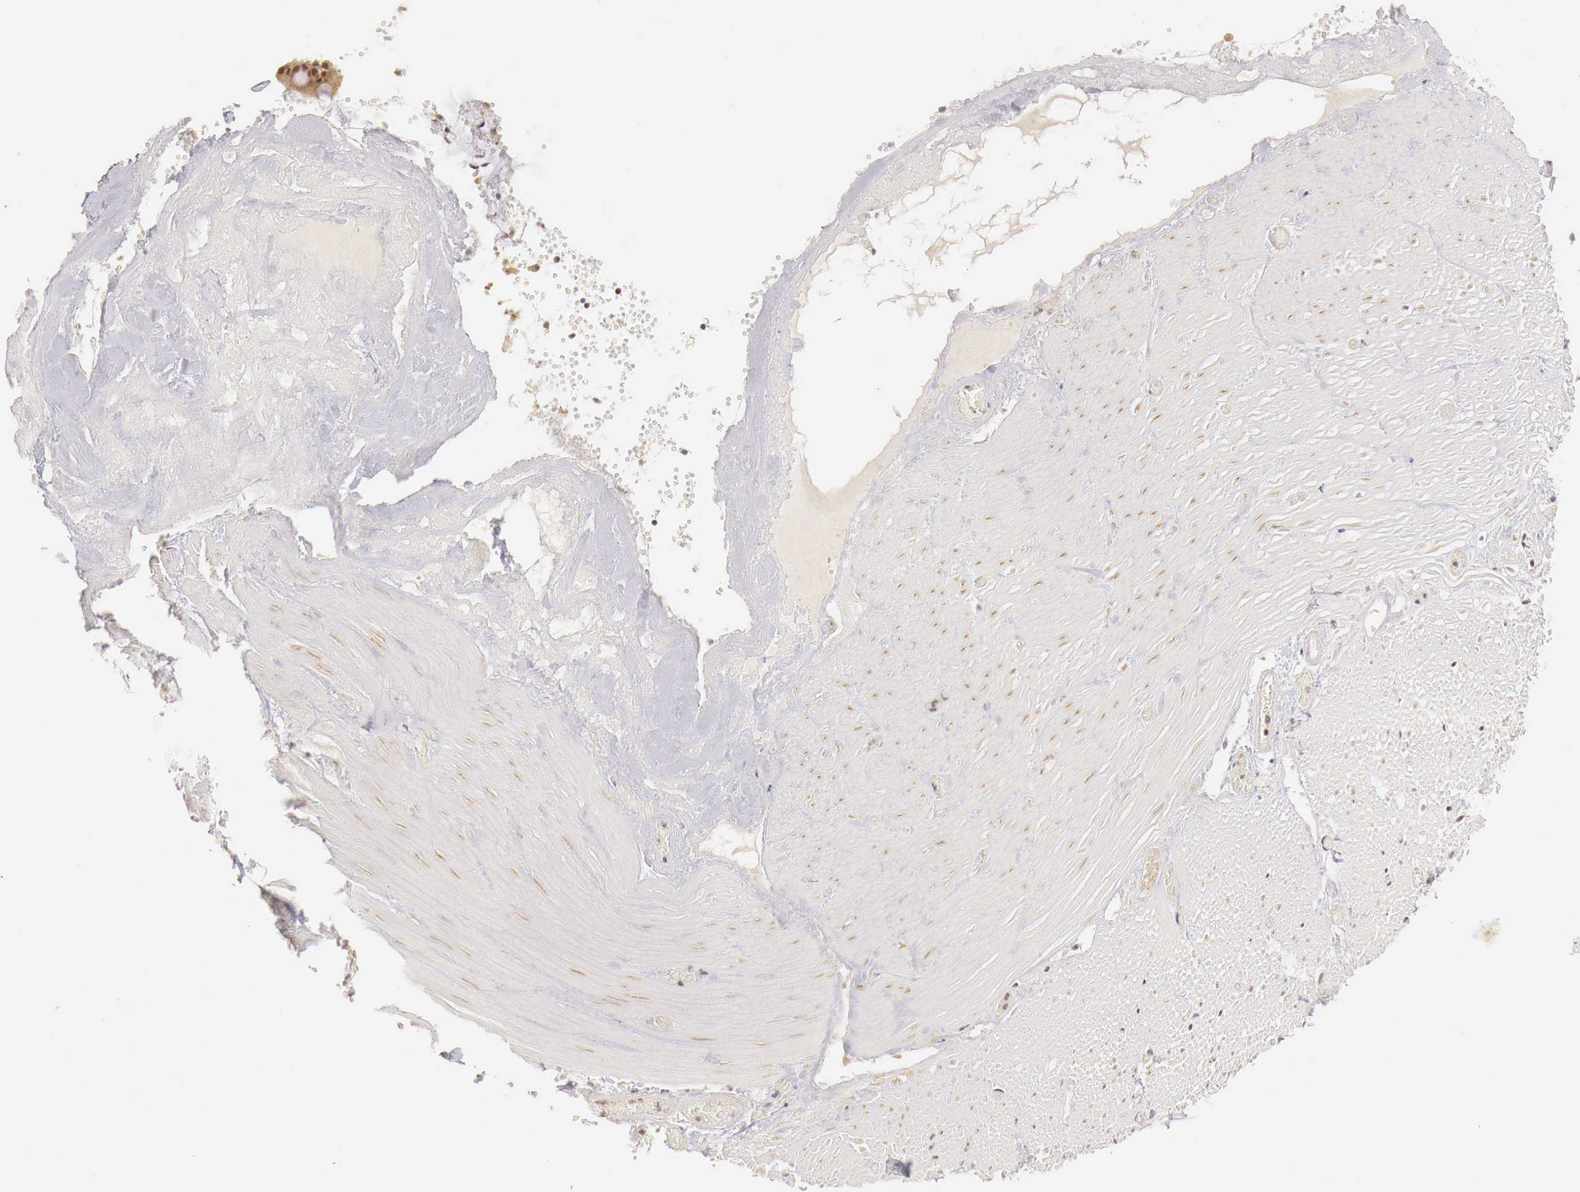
{"staining": {"intensity": "weak", "quantity": ">75%", "location": "nuclear"}, "tissue": "smooth muscle", "cell_type": "Smooth muscle cells", "image_type": "normal", "snomed": [{"axis": "morphology", "description": "Normal tissue, NOS"}, {"axis": "topography", "description": "Duodenum"}], "caption": "Smooth muscle cells exhibit low levels of weak nuclear positivity in approximately >75% of cells in benign human smooth muscle. (Stains: DAB in brown, nuclei in blue, Microscopy: brightfield microscopy at high magnification).", "gene": "GPKOW", "patient": {"sex": "male", "age": 63}}